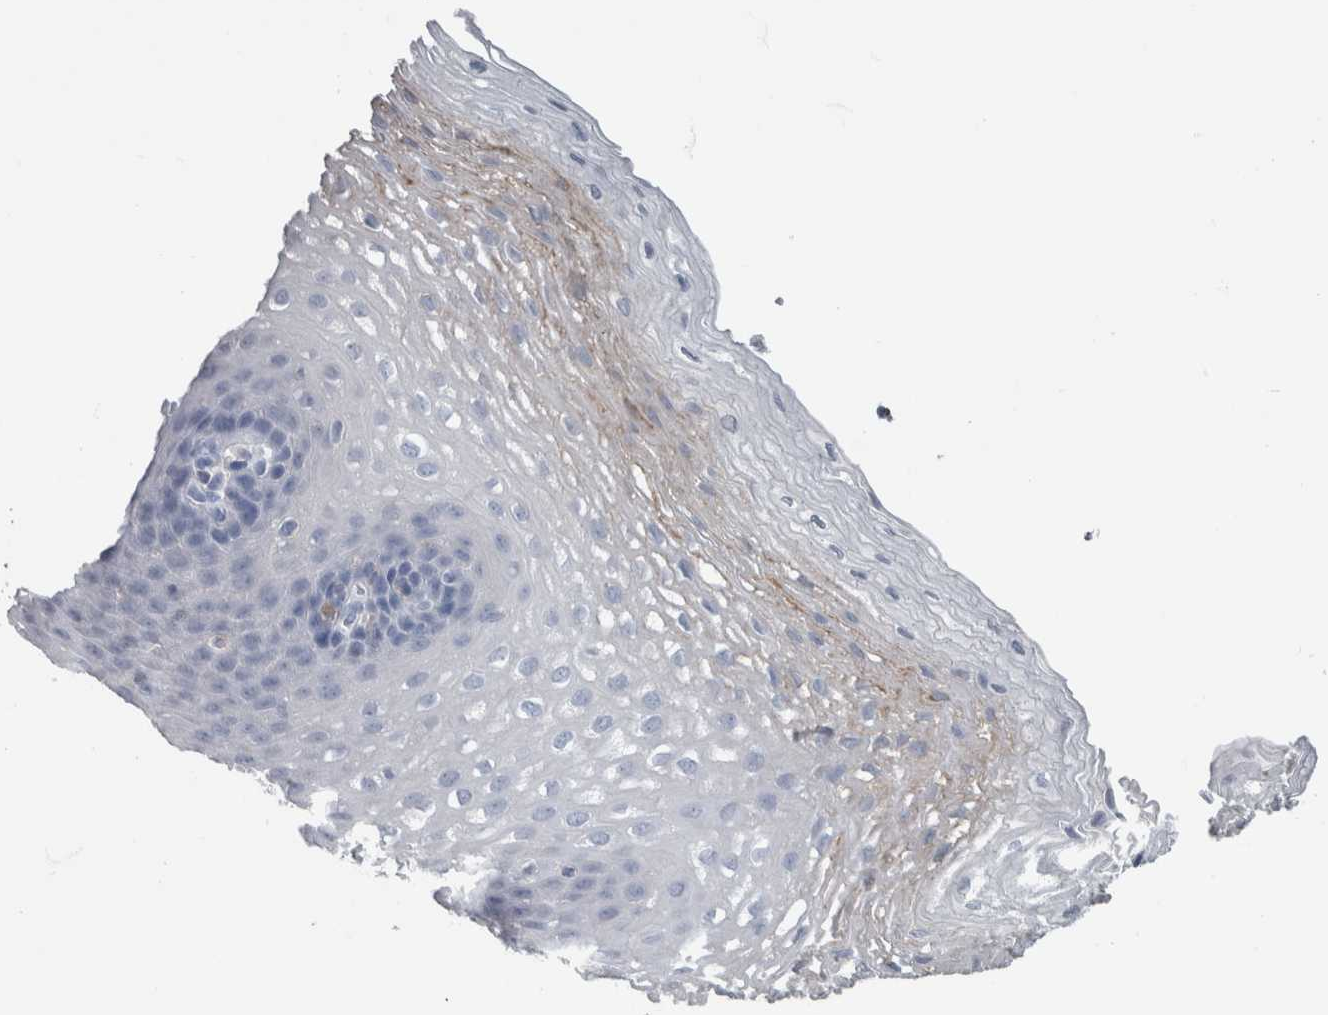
{"staining": {"intensity": "negative", "quantity": "none", "location": "none"}, "tissue": "esophagus", "cell_type": "Squamous epithelial cells", "image_type": "normal", "snomed": [{"axis": "morphology", "description": "Normal tissue, NOS"}, {"axis": "topography", "description": "Esophagus"}], "caption": "An immunohistochemistry (IHC) image of unremarkable esophagus is shown. There is no staining in squamous epithelial cells of esophagus. Nuclei are stained in blue.", "gene": "SKAP2", "patient": {"sex": "female", "age": 66}}